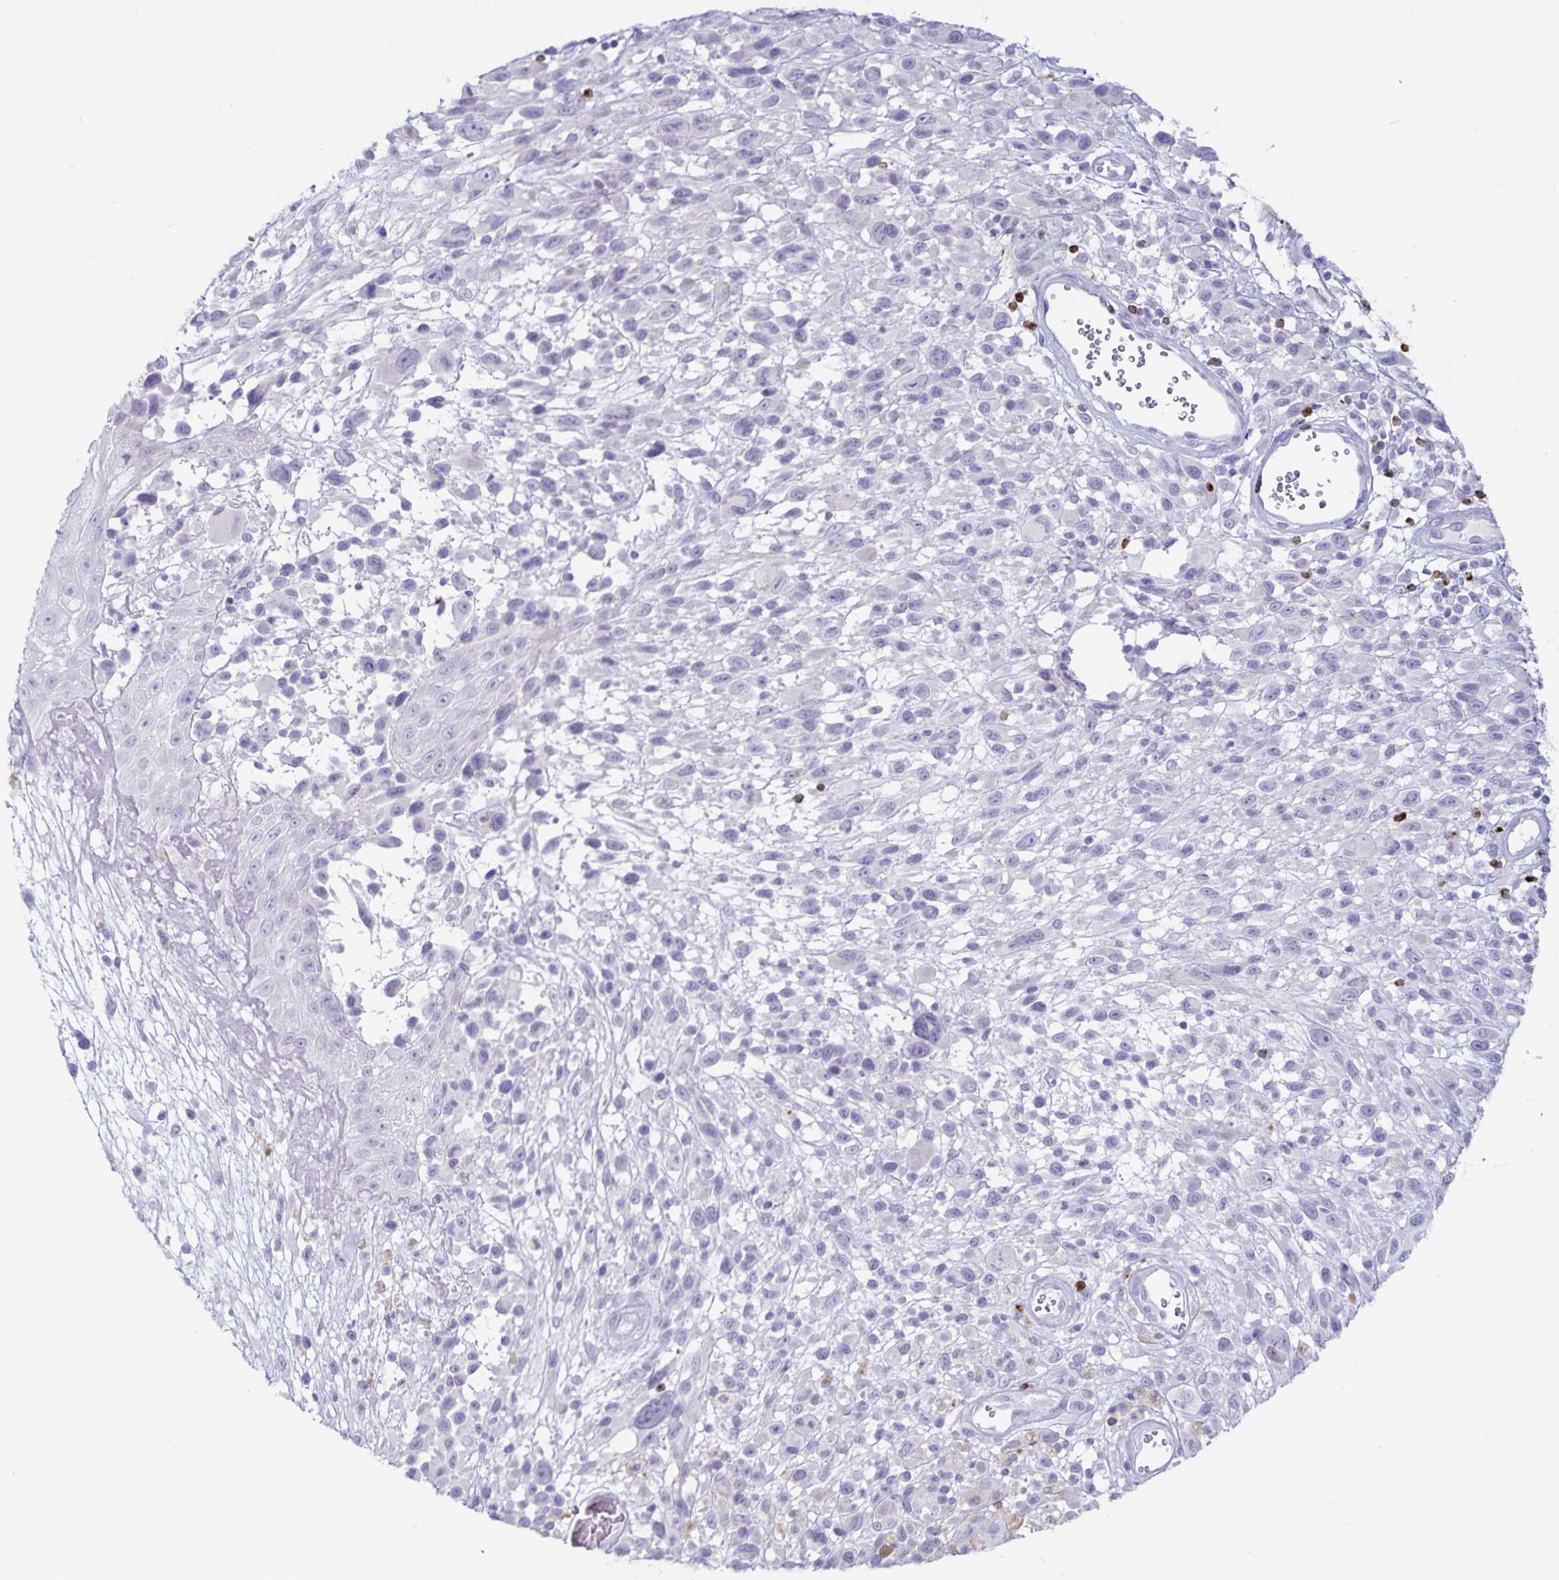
{"staining": {"intensity": "negative", "quantity": "none", "location": "none"}, "tissue": "melanoma", "cell_type": "Tumor cells", "image_type": "cancer", "snomed": [{"axis": "morphology", "description": "Malignant melanoma, NOS"}, {"axis": "topography", "description": "Skin"}], "caption": "Immunohistochemical staining of human malignant melanoma reveals no significant expression in tumor cells.", "gene": "GNLY", "patient": {"sex": "male", "age": 68}}